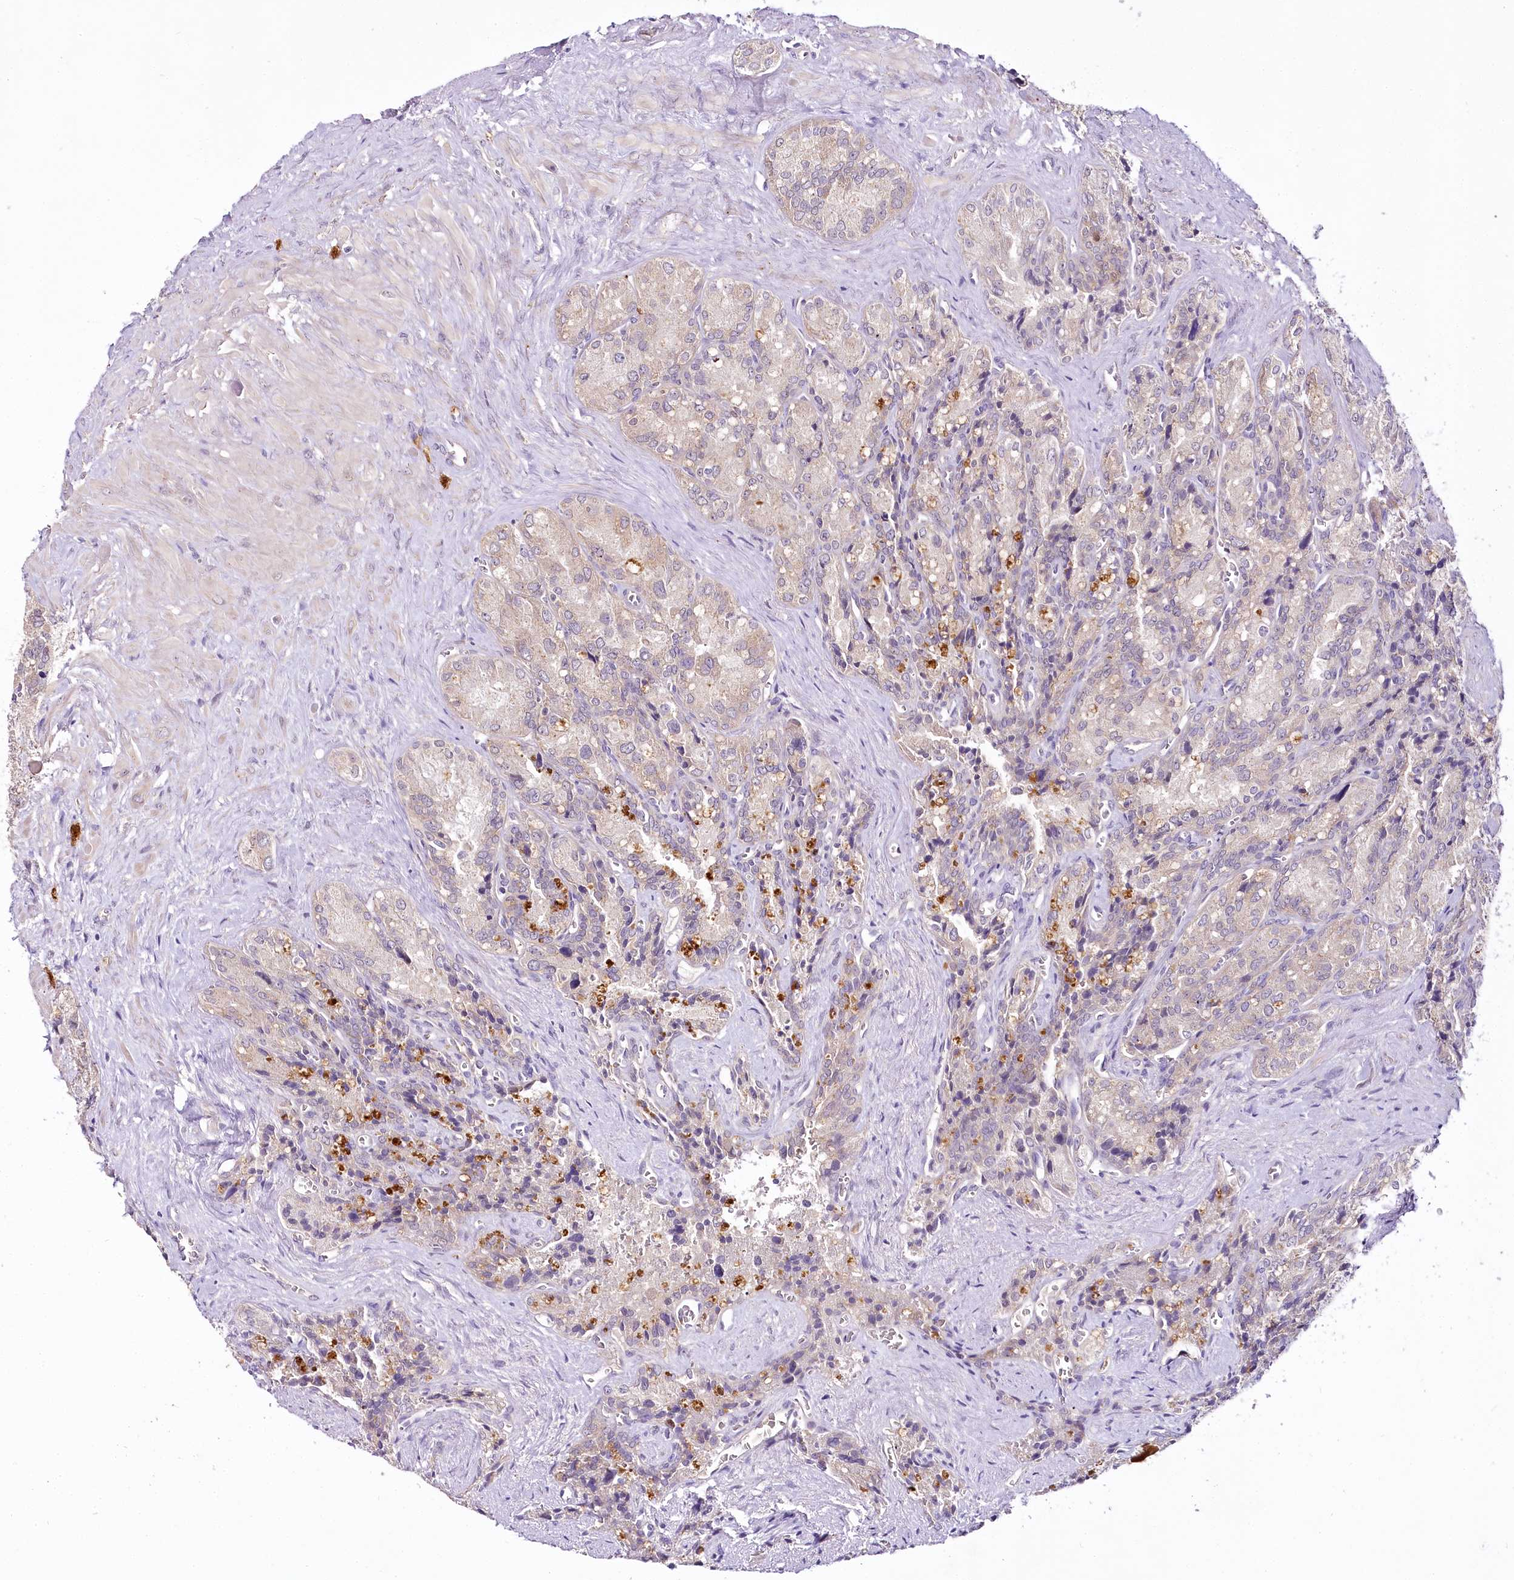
{"staining": {"intensity": "moderate", "quantity": "<25%", "location": "cytoplasmic/membranous"}, "tissue": "seminal vesicle", "cell_type": "Glandular cells", "image_type": "normal", "snomed": [{"axis": "morphology", "description": "Normal tissue, NOS"}, {"axis": "topography", "description": "Seminal veicle"}], "caption": "Seminal vesicle stained for a protein (brown) shows moderate cytoplasmic/membranous positive expression in about <25% of glandular cells.", "gene": "VWA5A", "patient": {"sex": "male", "age": 62}}